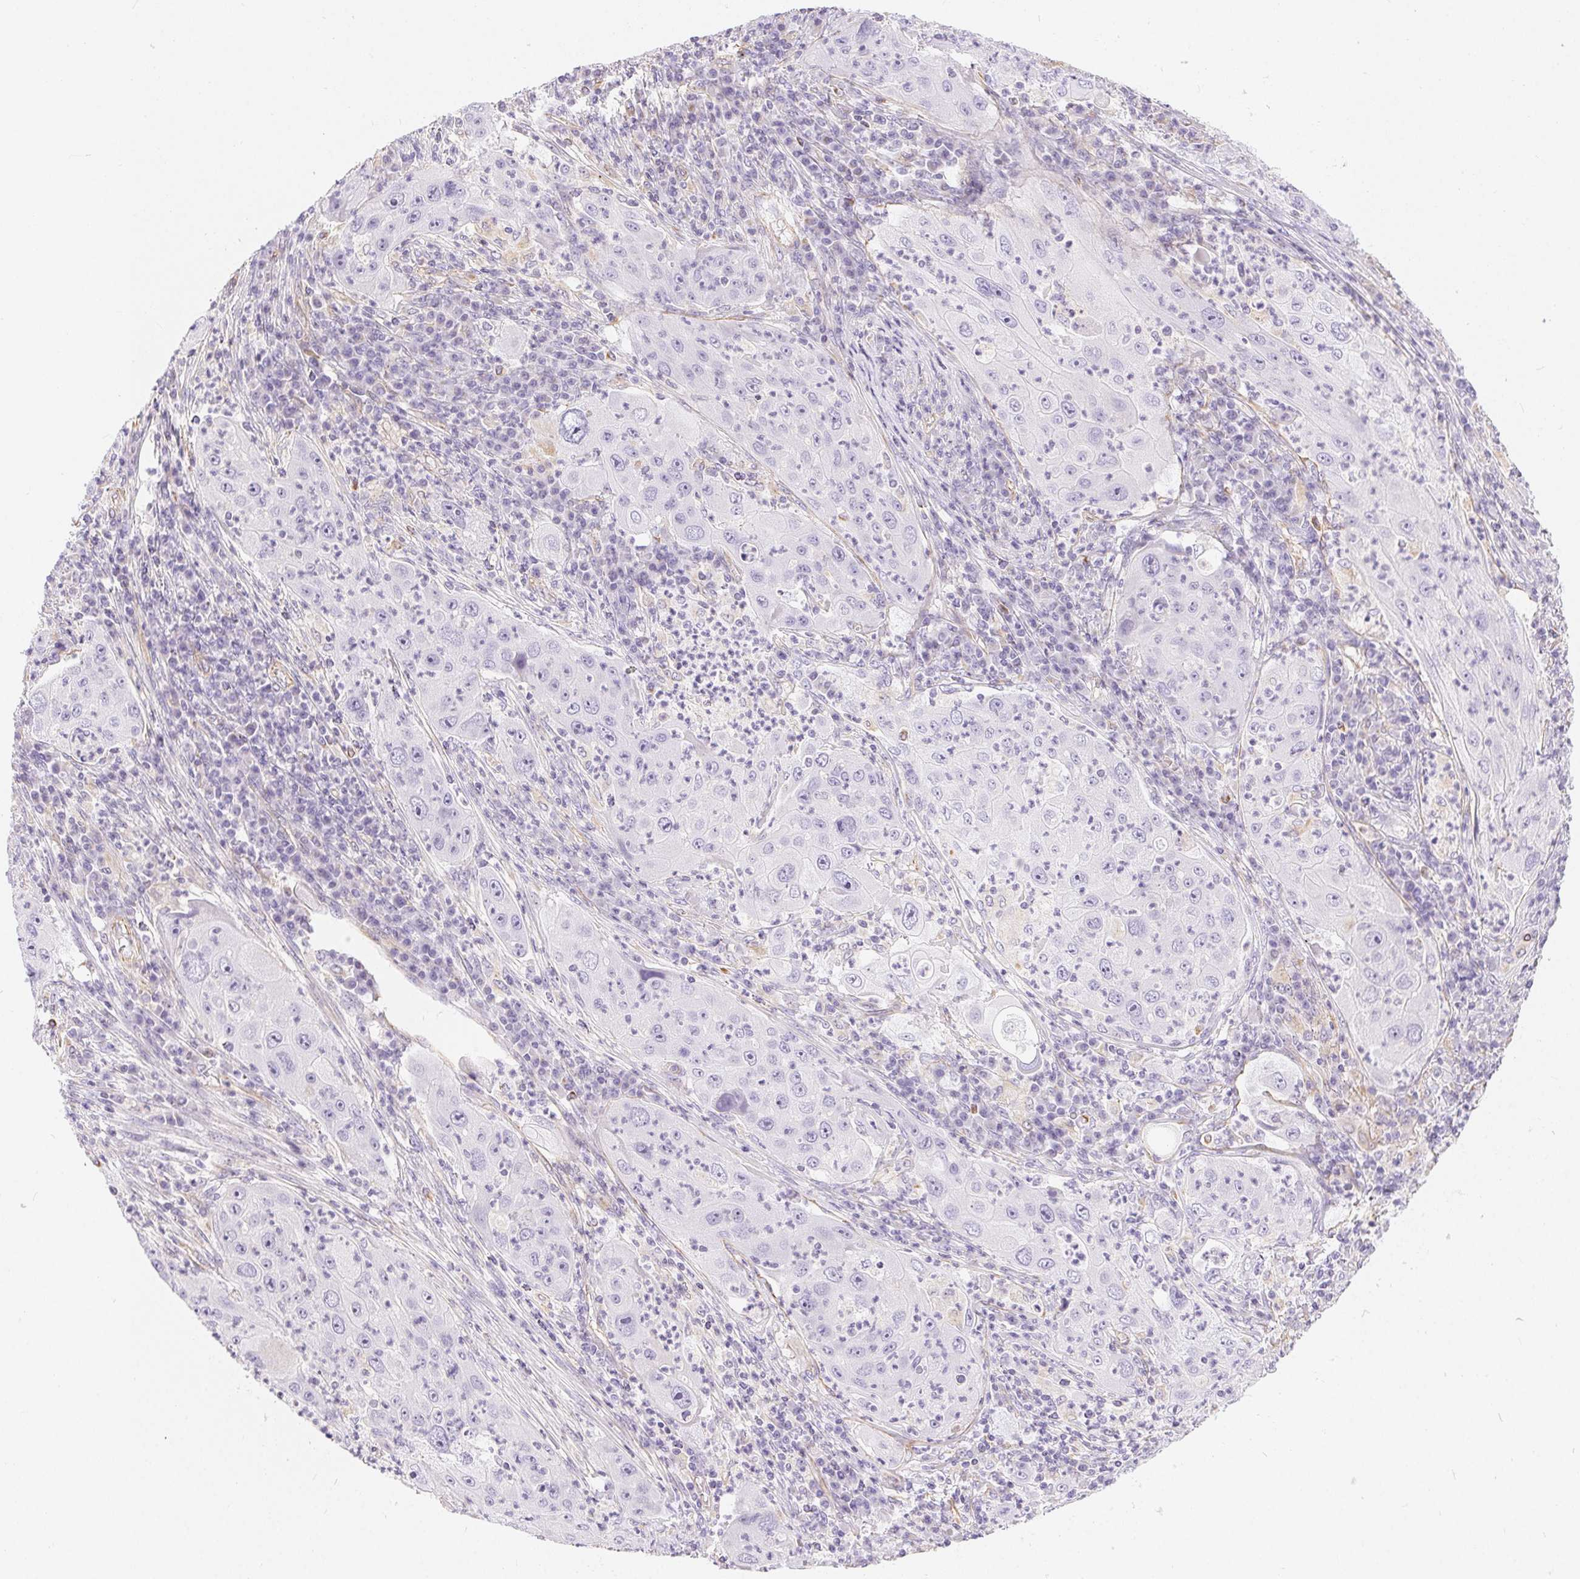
{"staining": {"intensity": "negative", "quantity": "none", "location": "none"}, "tissue": "lung cancer", "cell_type": "Tumor cells", "image_type": "cancer", "snomed": [{"axis": "morphology", "description": "Squamous cell carcinoma, NOS"}, {"axis": "topography", "description": "Lung"}], "caption": "Immunohistochemical staining of lung cancer (squamous cell carcinoma) displays no significant positivity in tumor cells.", "gene": "GFAP", "patient": {"sex": "female", "age": 59}}